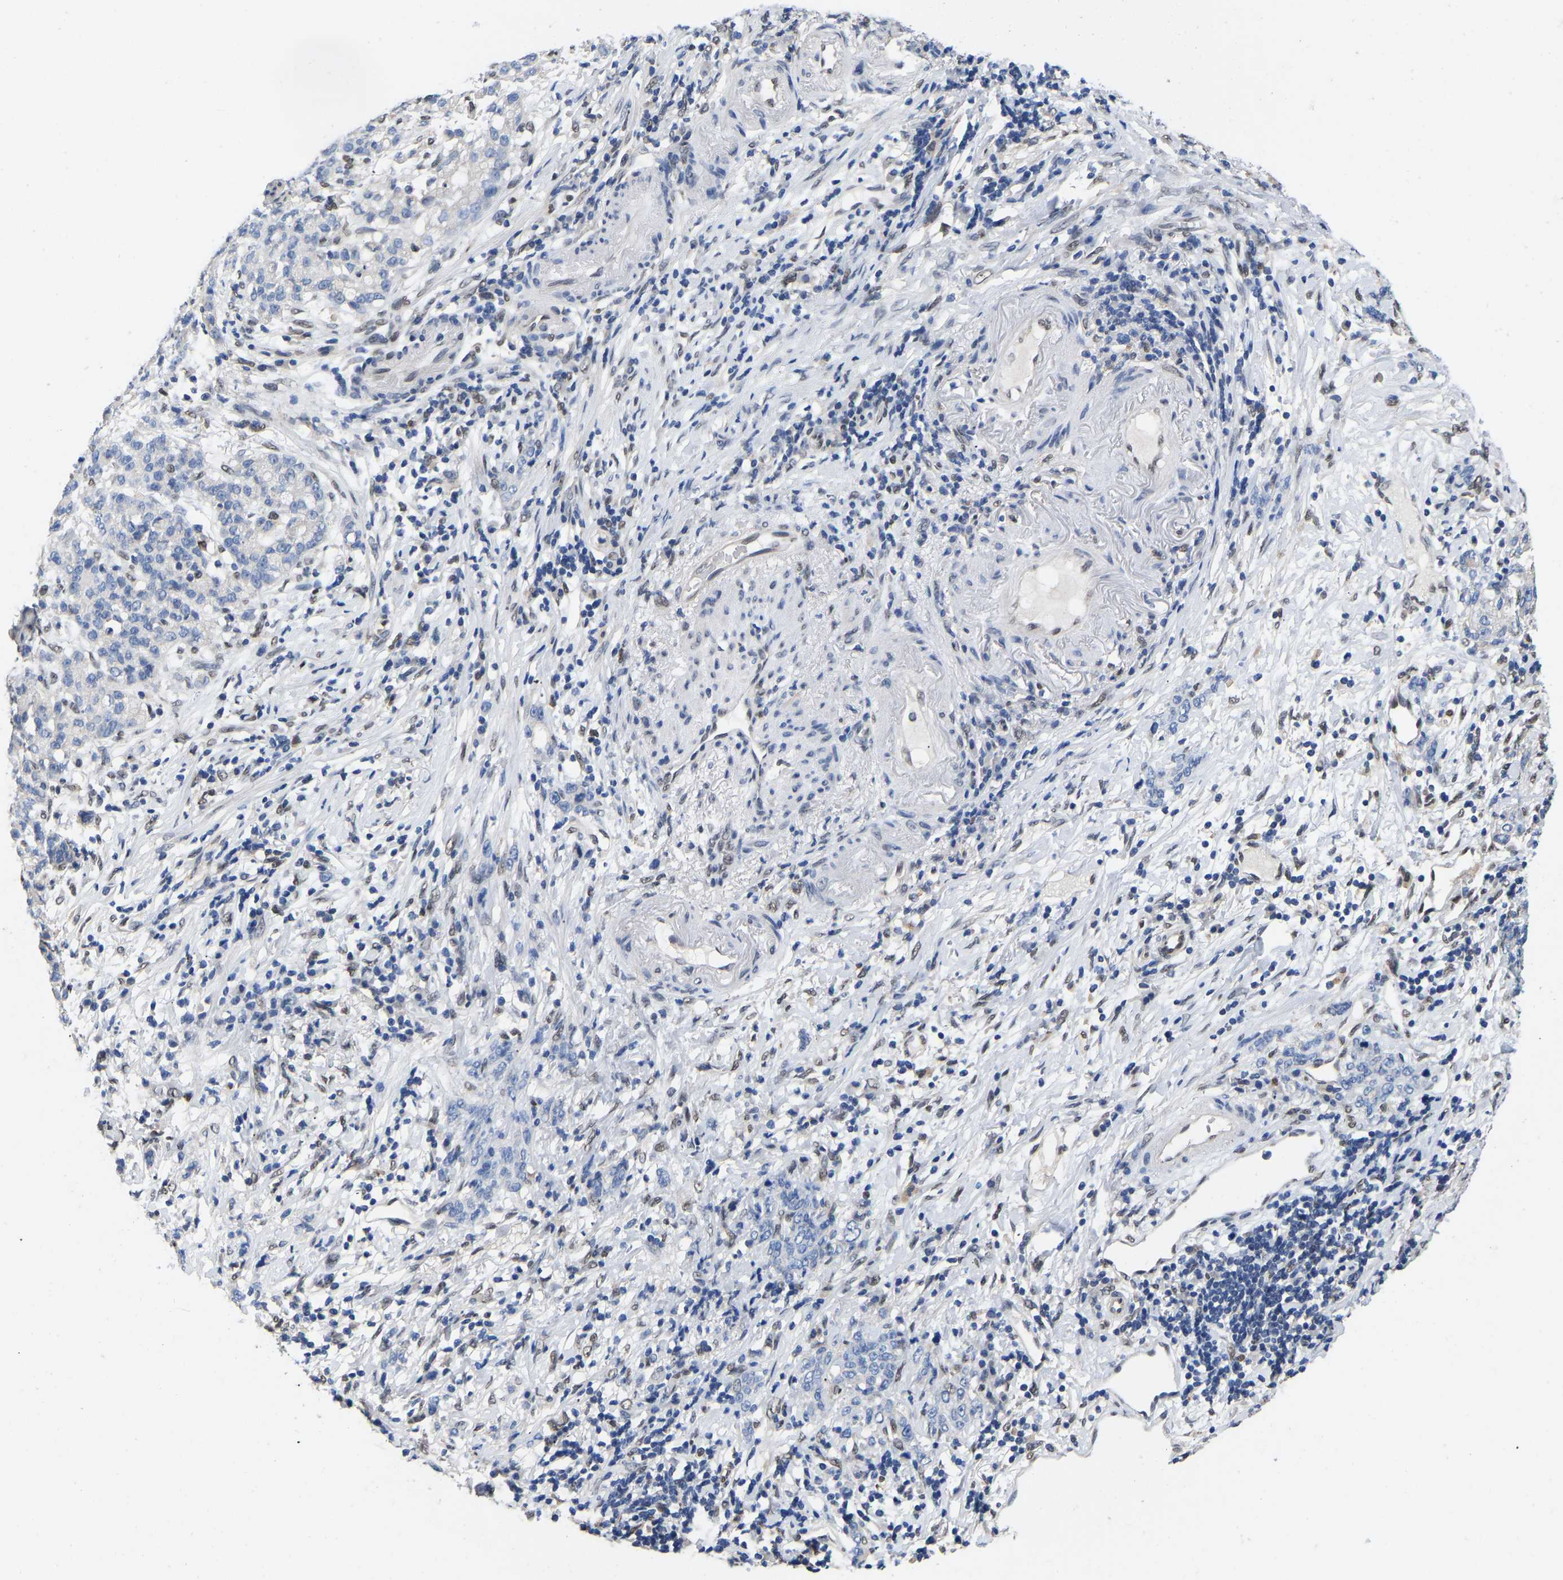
{"staining": {"intensity": "negative", "quantity": "none", "location": "none"}, "tissue": "stomach cancer", "cell_type": "Tumor cells", "image_type": "cancer", "snomed": [{"axis": "morphology", "description": "Adenocarcinoma, NOS"}, {"axis": "topography", "description": "Stomach, lower"}], "caption": "High magnification brightfield microscopy of stomach cancer (adenocarcinoma) stained with DAB (brown) and counterstained with hematoxylin (blue): tumor cells show no significant positivity.", "gene": "QKI", "patient": {"sex": "male", "age": 88}}